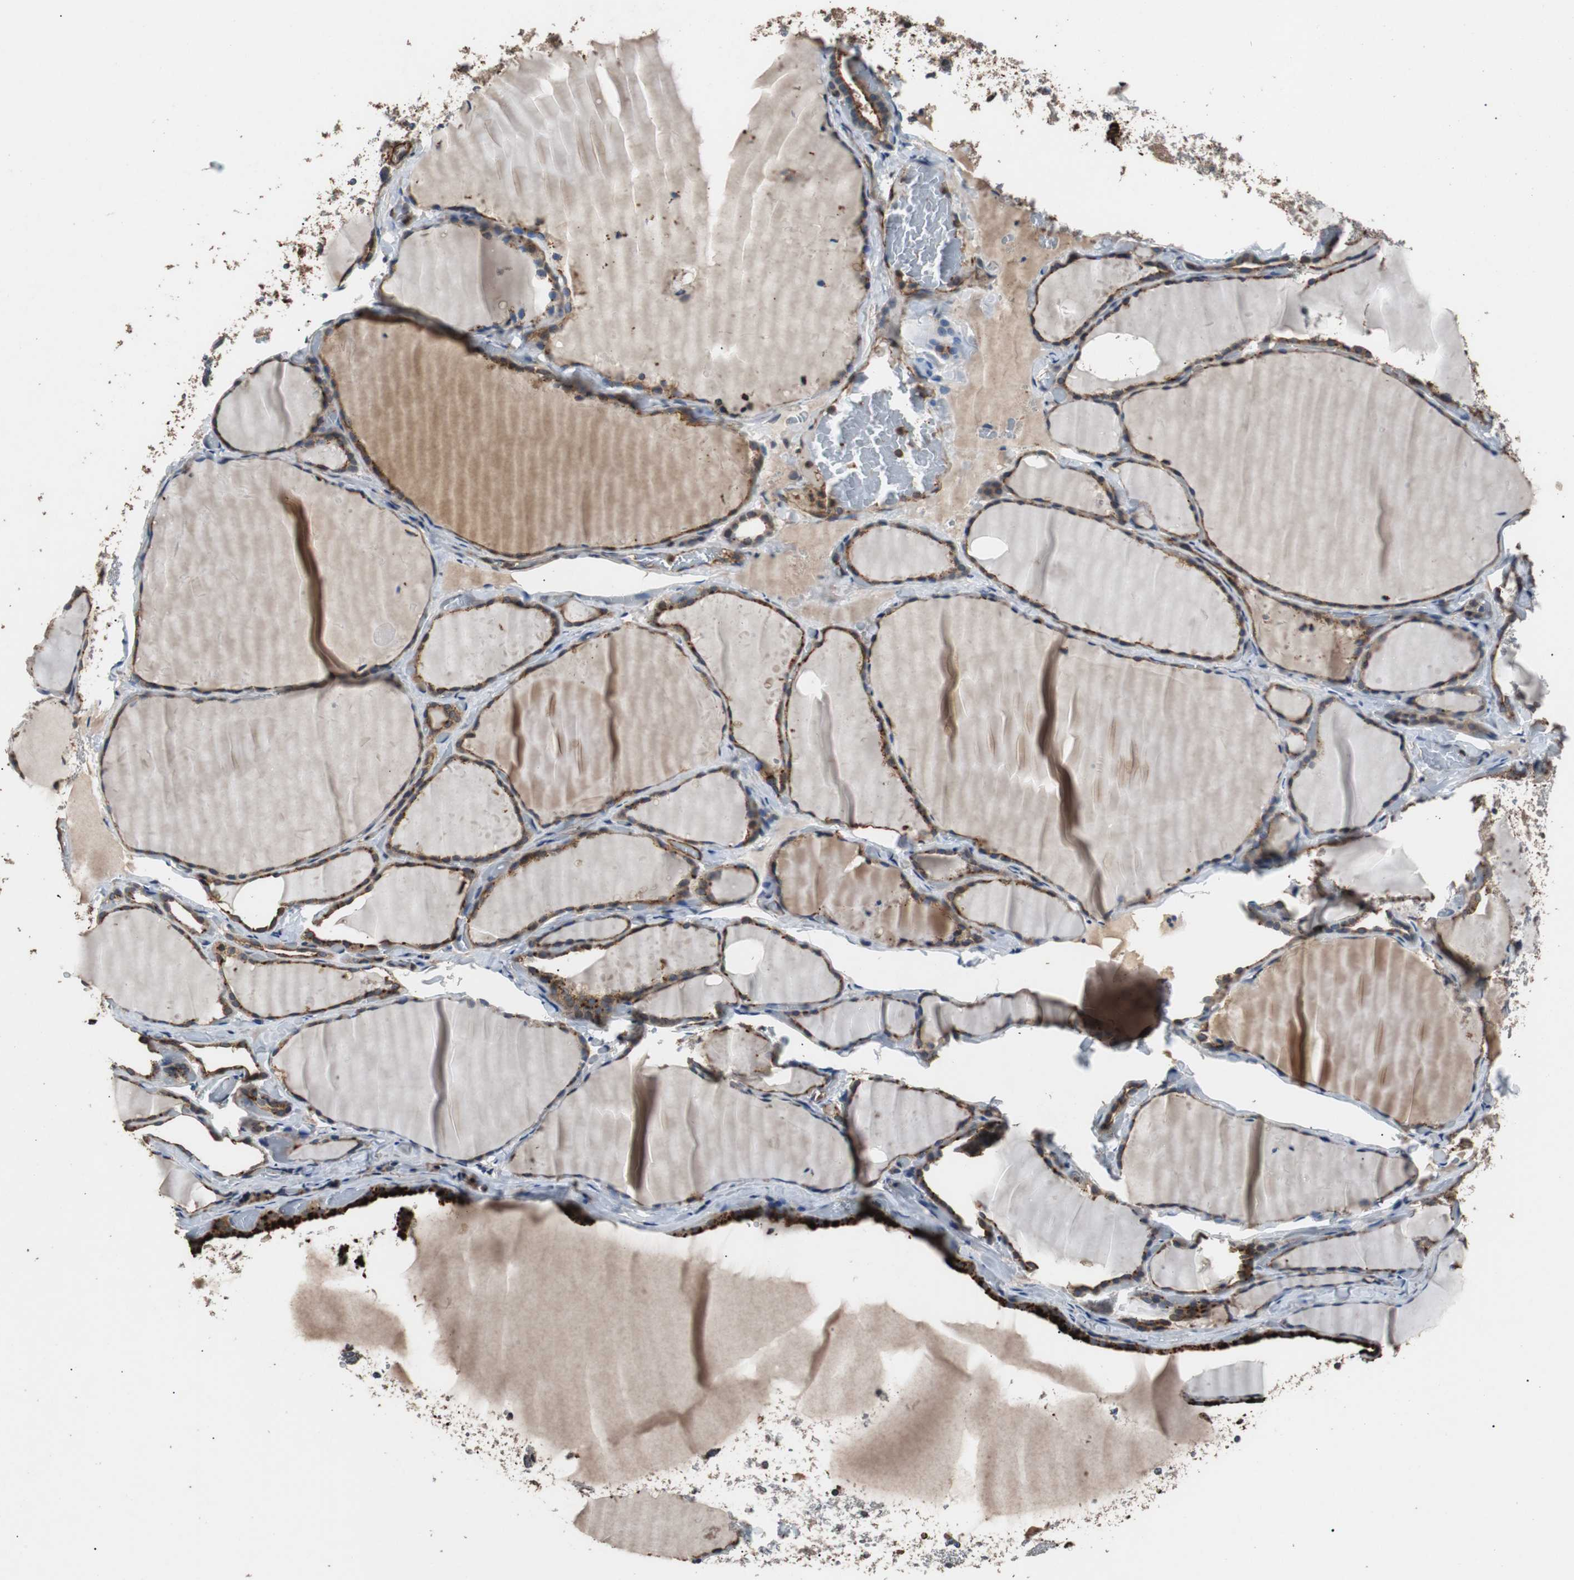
{"staining": {"intensity": "strong", "quantity": ">75%", "location": "cytoplasmic/membranous"}, "tissue": "thyroid gland", "cell_type": "Glandular cells", "image_type": "normal", "snomed": [{"axis": "morphology", "description": "Normal tissue, NOS"}, {"axis": "topography", "description": "Thyroid gland"}], "caption": "This photomicrograph reveals normal thyroid gland stained with immunohistochemistry (IHC) to label a protein in brown. The cytoplasmic/membranous of glandular cells show strong positivity for the protein. Nuclei are counter-stained blue.", "gene": "PITRM1", "patient": {"sex": "female", "age": 22}}